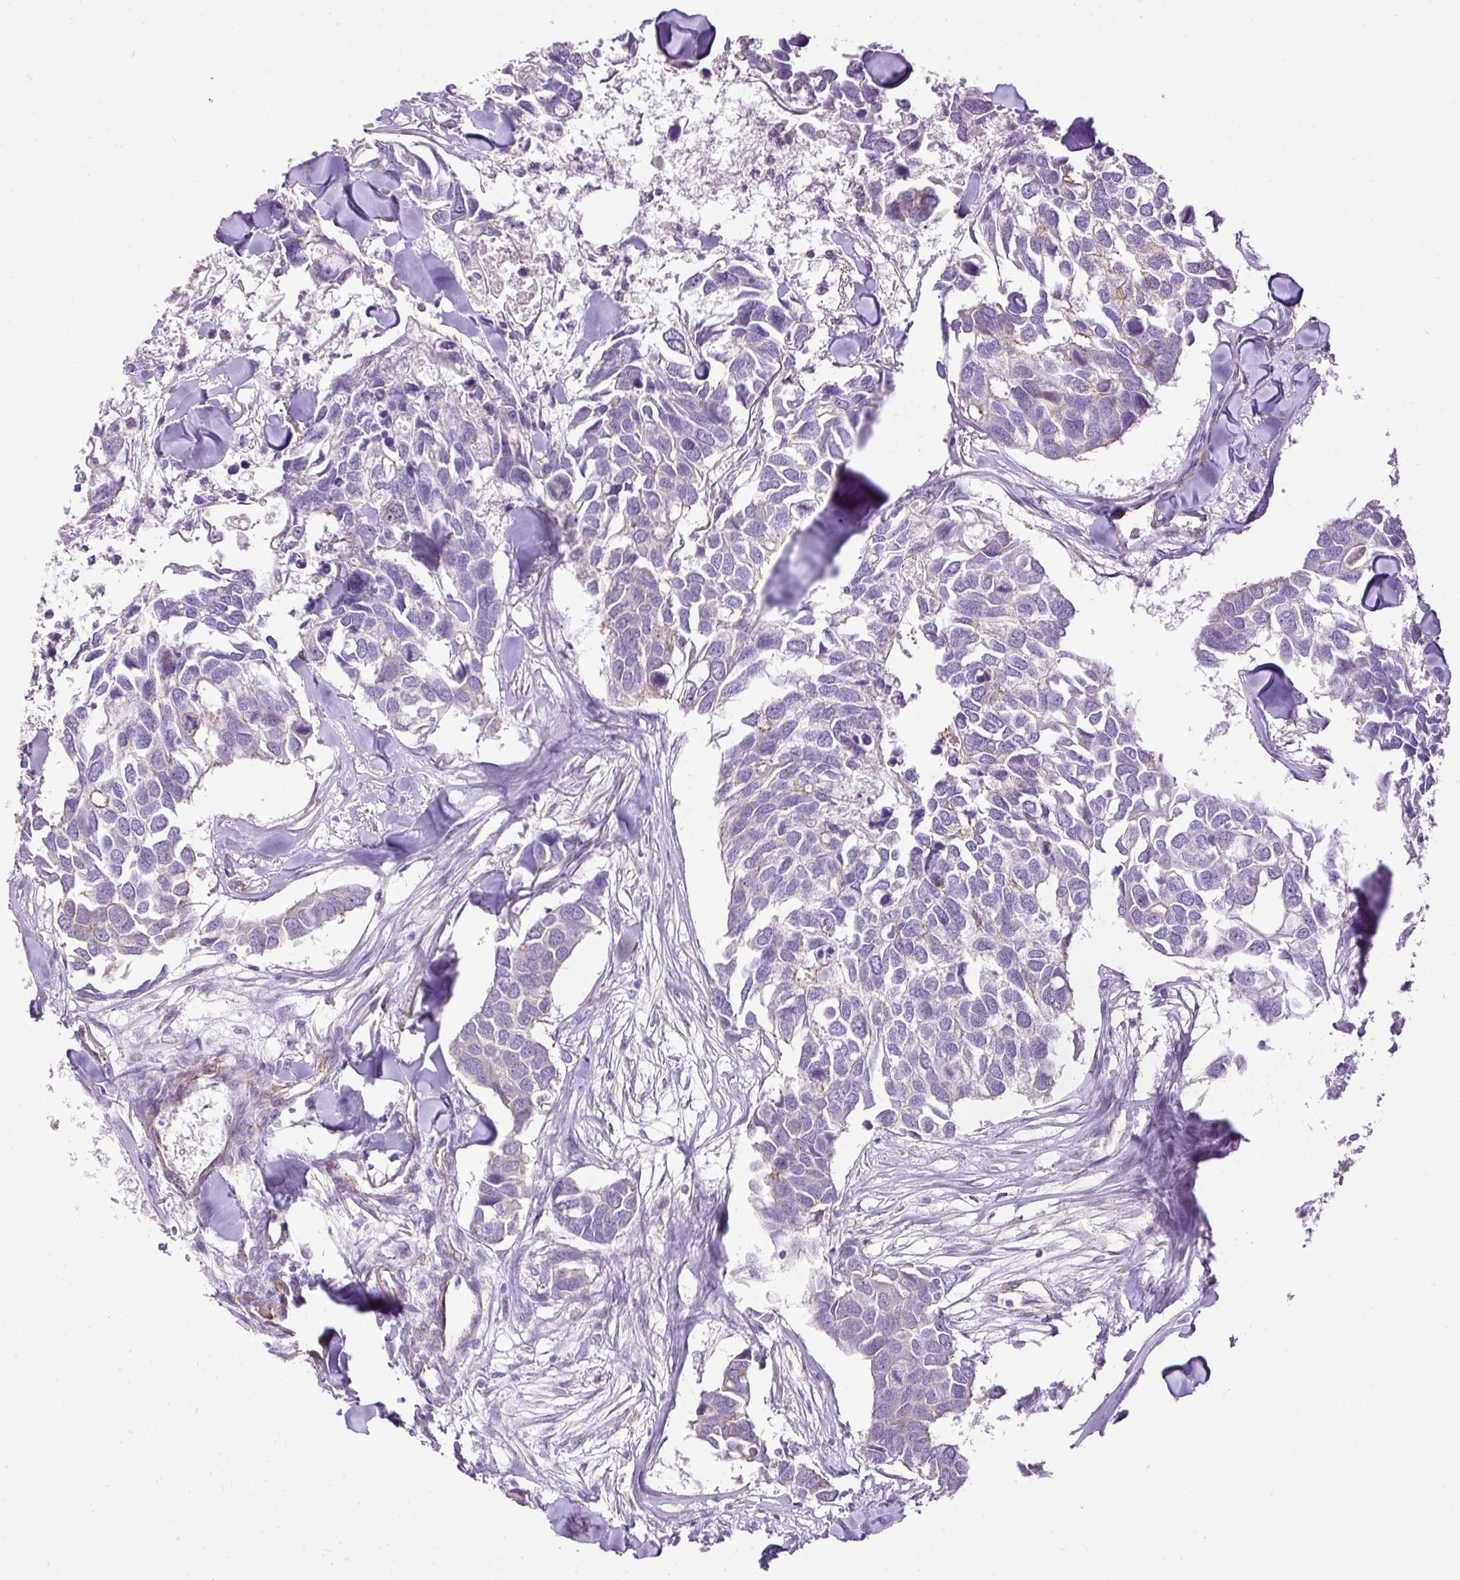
{"staining": {"intensity": "negative", "quantity": "none", "location": "none"}, "tissue": "breast cancer", "cell_type": "Tumor cells", "image_type": "cancer", "snomed": [{"axis": "morphology", "description": "Duct carcinoma"}, {"axis": "topography", "description": "Breast"}], "caption": "Tumor cells show no significant expression in breast infiltrating ductal carcinoma. The staining is performed using DAB (3,3'-diaminobenzidine) brown chromogen with nuclei counter-stained in using hematoxylin.", "gene": "MAGEB16", "patient": {"sex": "female", "age": 83}}